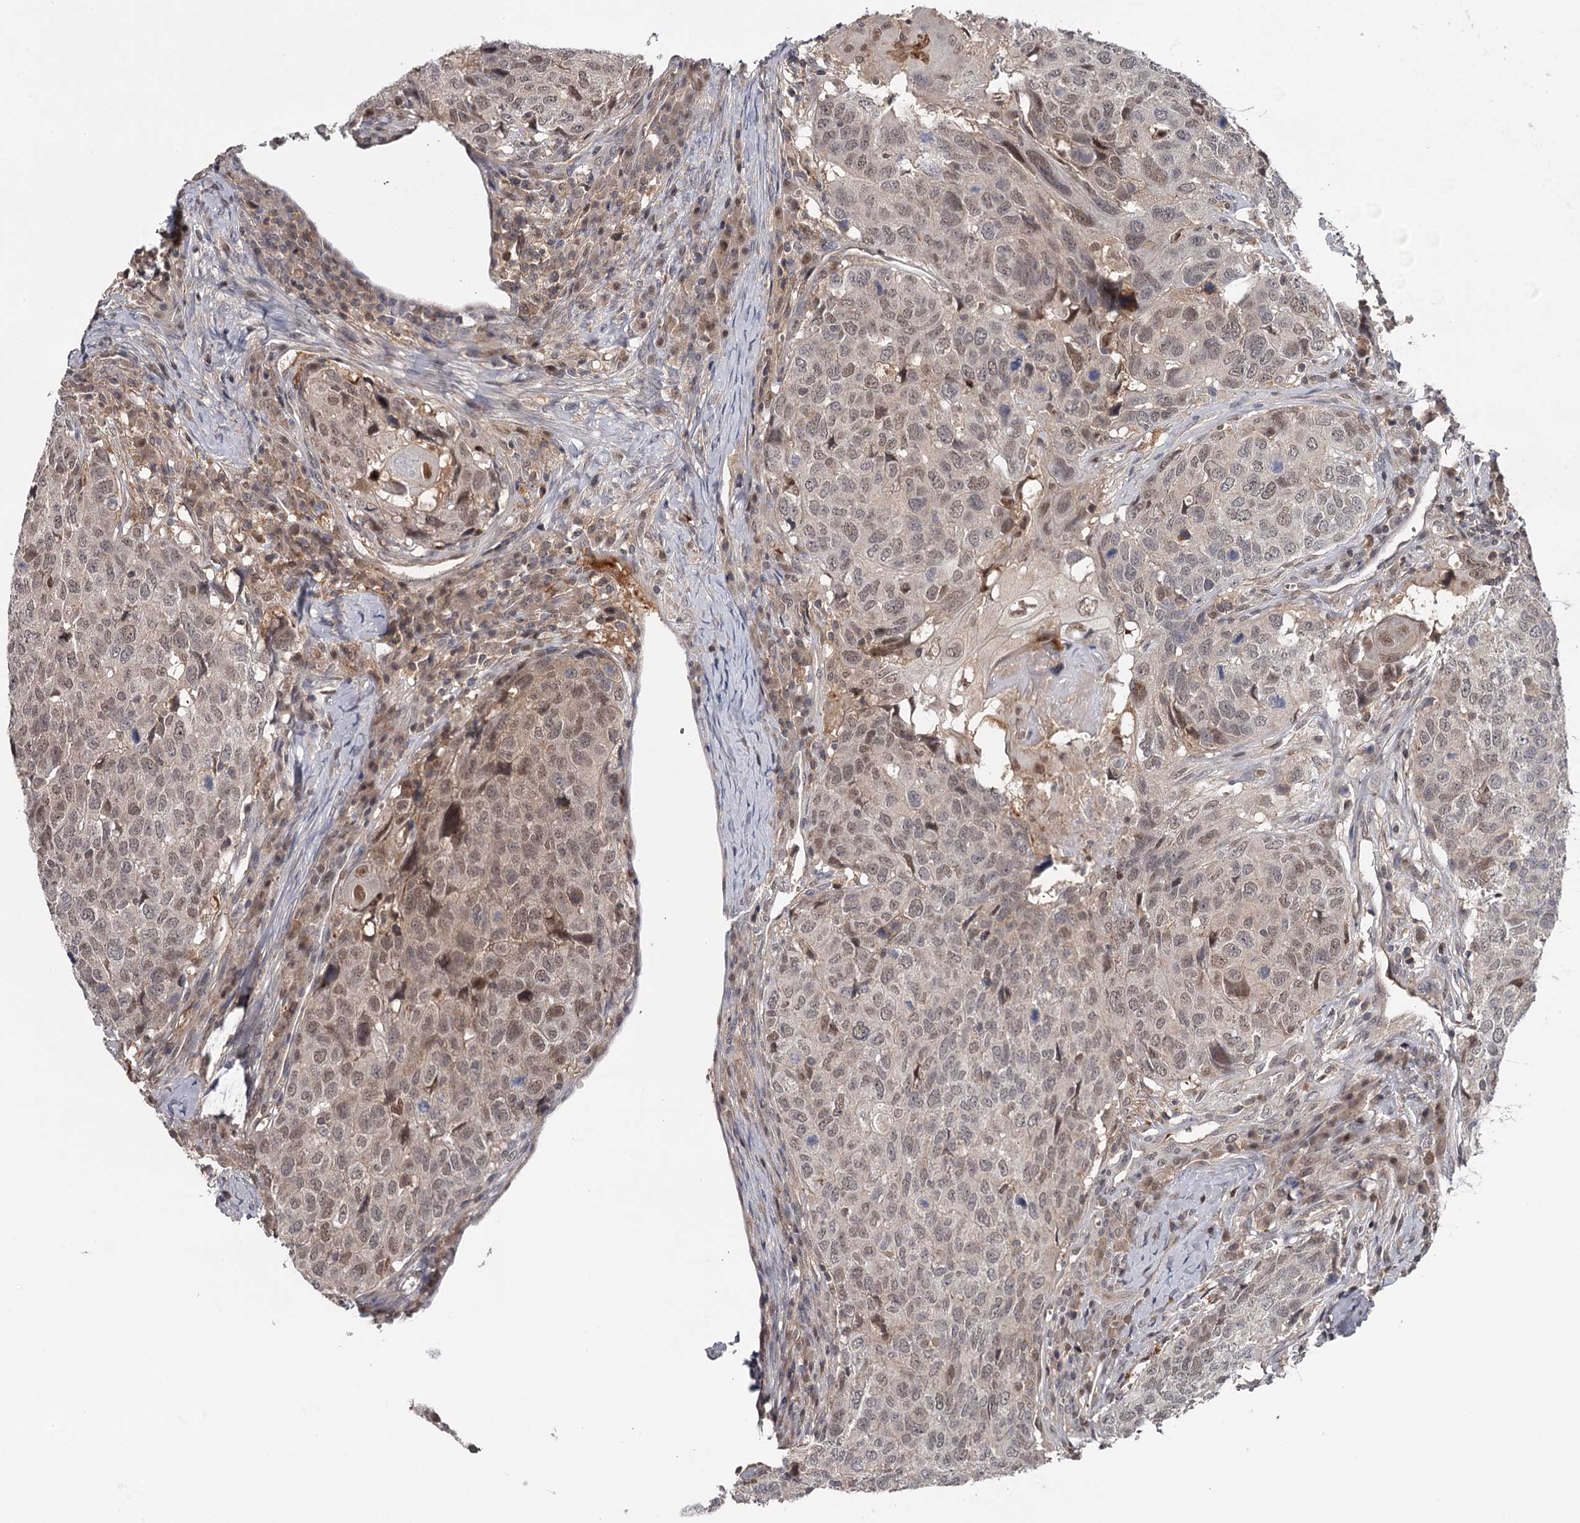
{"staining": {"intensity": "moderate", "quantity": "<25%", "location": "nuclear"}, "tissue": "head and neck cancer", "cell_type": "Tumor cells", "image_type": "cancer", "snomed": [{"axis": "morphology", "description": "Squamous cell carcinoma, NOS"}, {"axis": "topography", "description": "Head-Neck"}], "caption": "Immunohistochemistry micrograph of neoplastic tissue: human head and neck squamous cell carcinoma stained using IHC reveals low levels of moderate protein expression localized specifically in the nuclear of tumor cells, appearing as a nuclear brown color.", "gene": "GTSF1", "patient": {"sex": "male", "age": 66}}